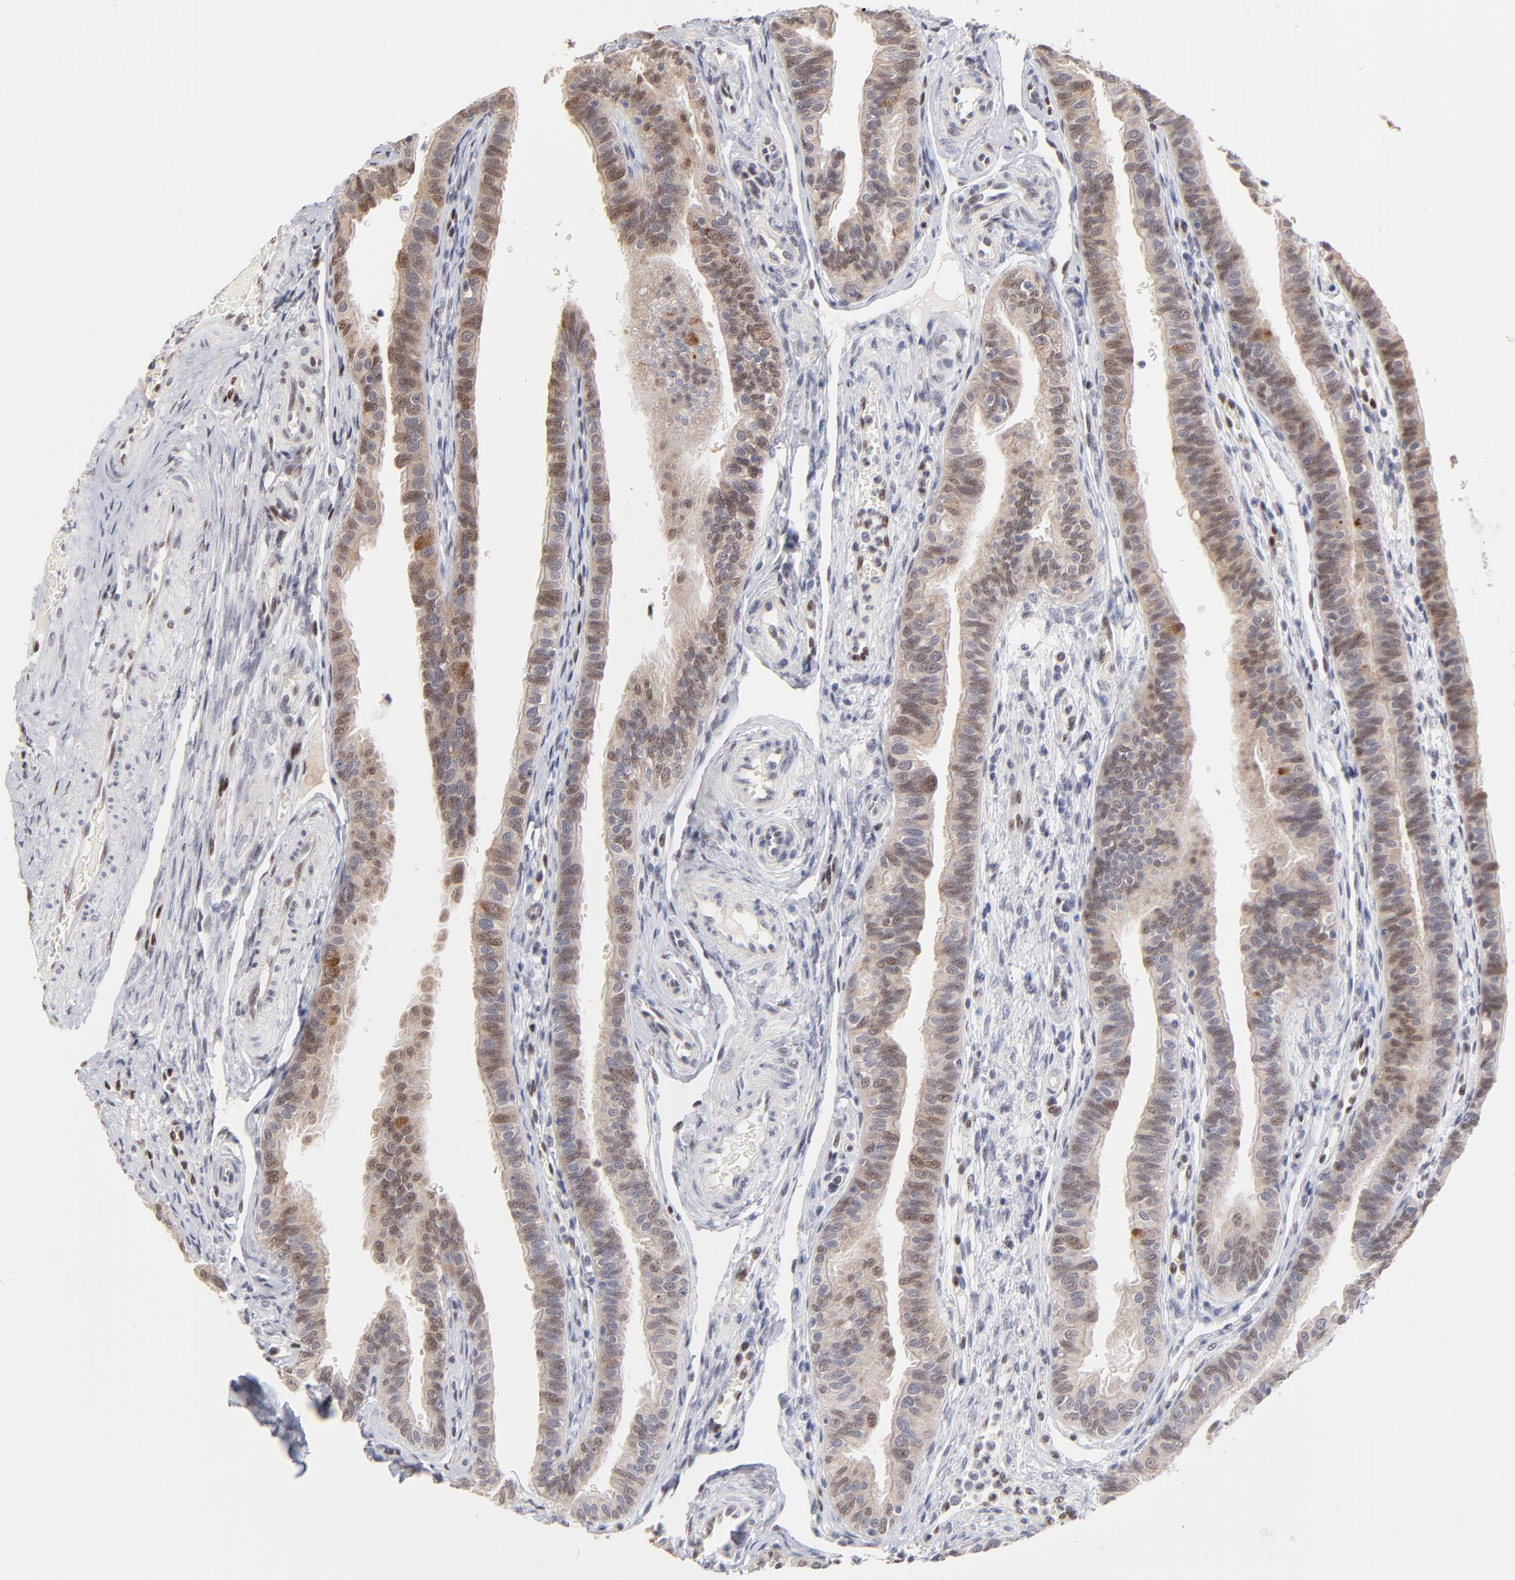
{"staining": {"intensity": "moderate", "quantity": ">75%", "location": "nuclear"}, "tissue": "fallopian tube", "cell_type": "Glandular cells", "image_type": "normal", "snomed": [{"axis": "morphology", "description": "Normal tissue, NOS"}, {"axis": "morphology", "description": "Dermoid, NOS"}, {"axis": "topography", "description": "Fallopian tube"}], "caption": "Approximately >75% of glandular cells in normal human fallopian tube exhibit moderate nuclear protein staining as visualized by brown immunohistochemical staining.", "gene": "STAT3", "patient": {"sex": "female", "age": 33}}